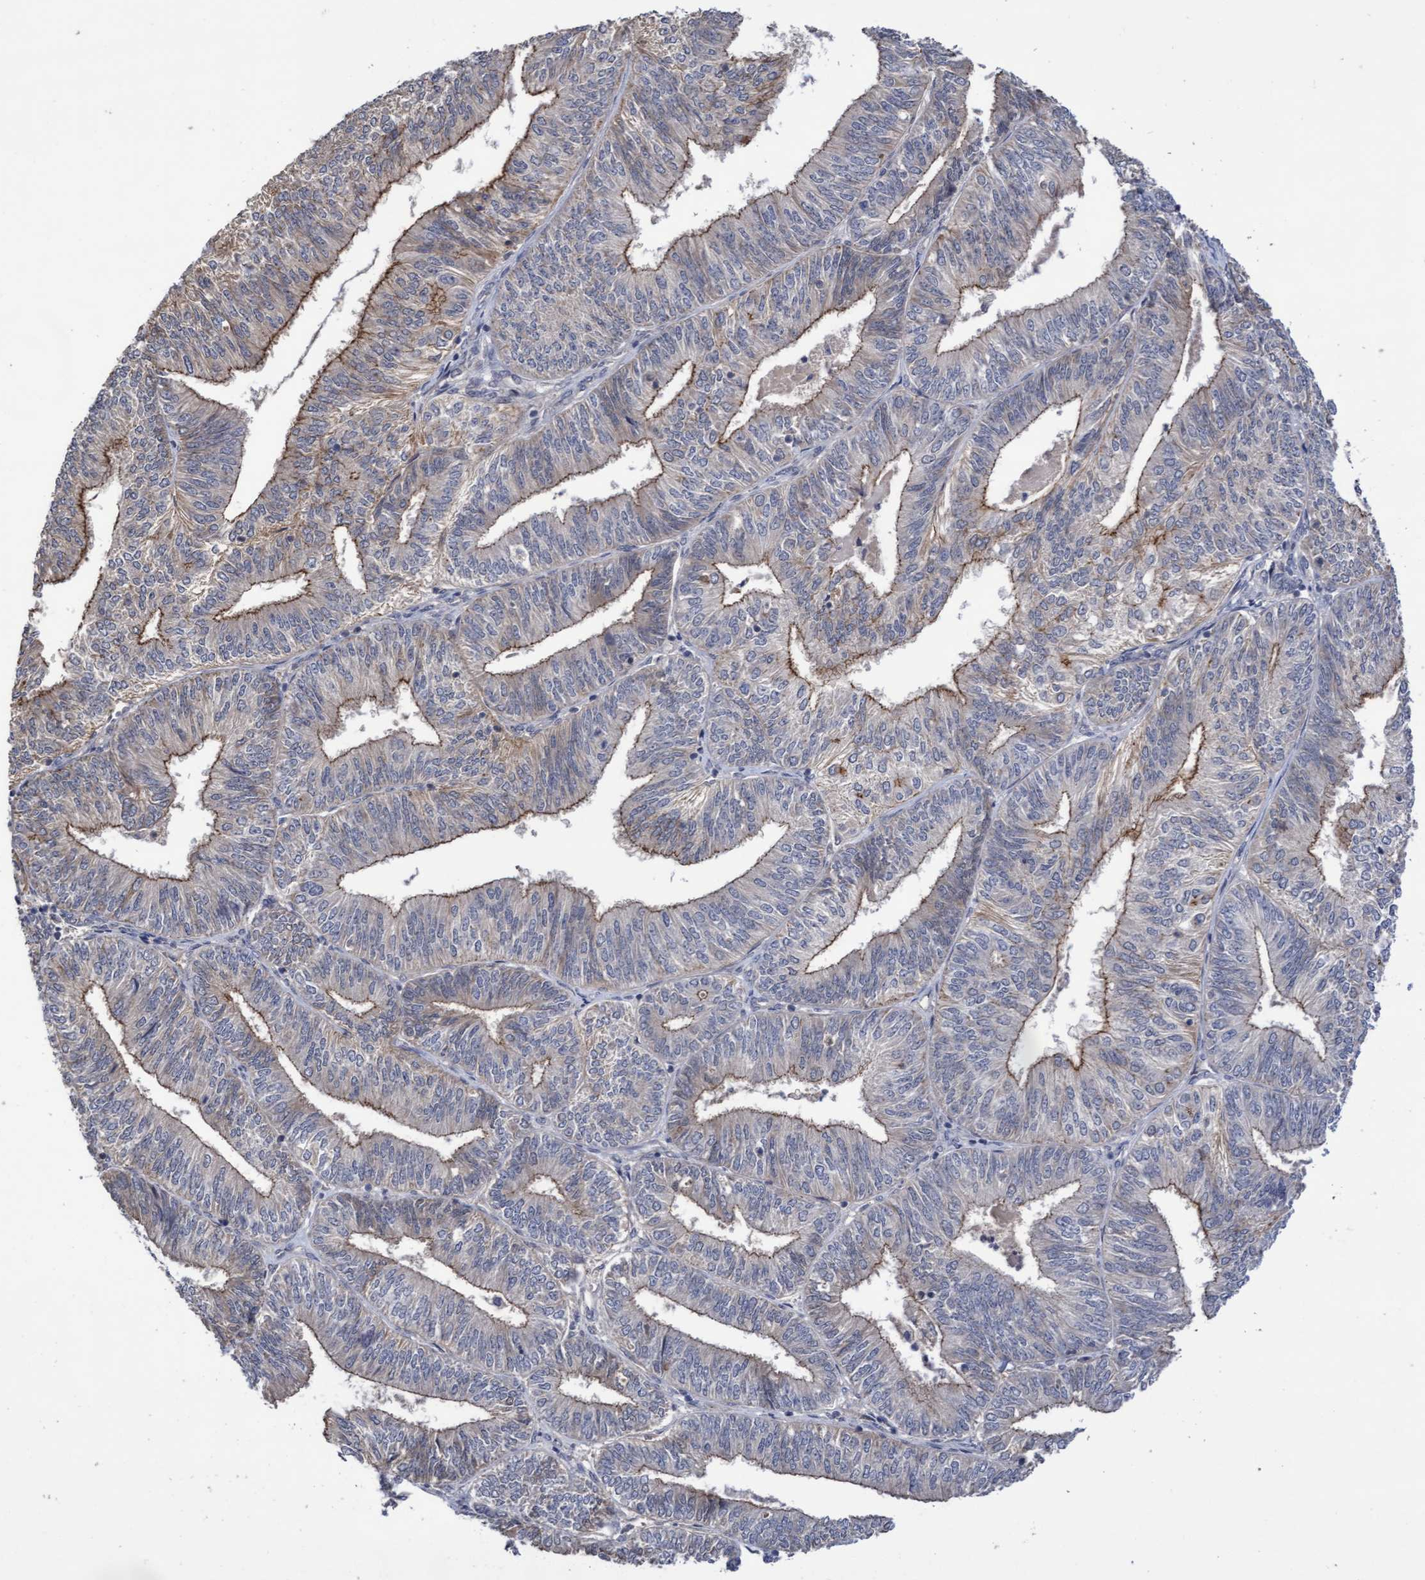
{"staining": {"intensity": "weak", "quantity": ">75%", "location": "cytoplasmic/membranous"}, "tissue": "endometrial cancer", "cell_type": "Tumor cells", "image_type": "cancer", "snomed": [{"axis": "morphology", "description": "Adenocarcinoma, NOS"}, {"axis": "topography", "description": "Endometrium"}], "caption": "Immunohistochemical staining of endometrial cancer (adenocarcinoma) reveals weak cytoplasmic/membranous protein expression in approximately >75% of tumor cells.", "gene": "COBL", "patient": {"sex": "female", "age": 58}}